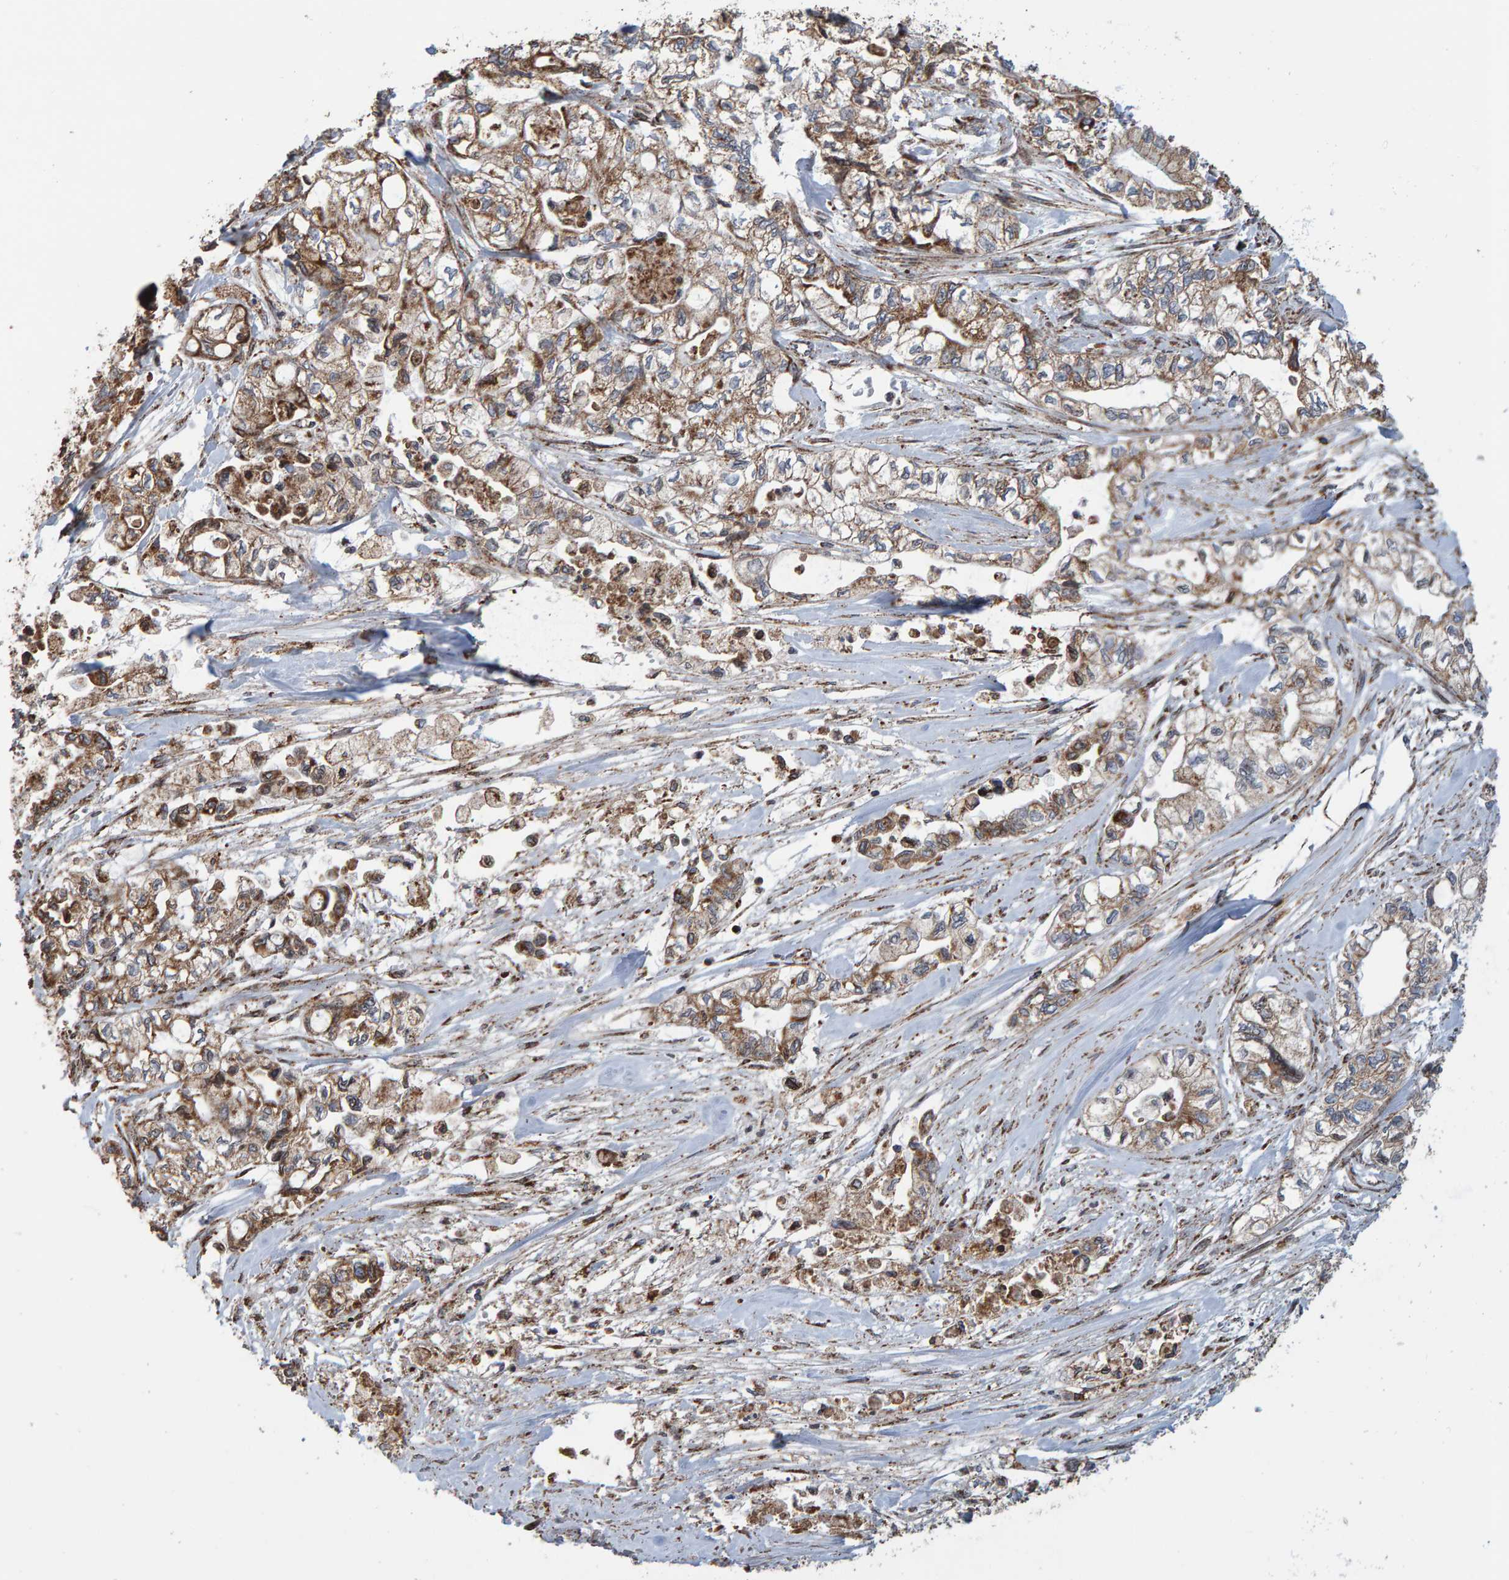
{"staining": {"intensity": "moderate", "quantity": ">75%", "location": "cytoplasmic/membranous"}, "tissue": "pancreatic cancer", "cell_type": "Tumor cells", "image_type": "cancer", "snomed": [{"axis": "morphology", "description": "Adenocarcinoma, NOS"}, {"axis": "topography", "description": "Pancreas"}], "caption": "Immunohistochemical staining of human pancreatic cancer (adenocarcinoma) demonstrates moderate cytoplasmic/membranous protein staining in about >75% of tumor cells.", "gene": "MRPL45", "patient": {"sex": "male", "age": 79}}